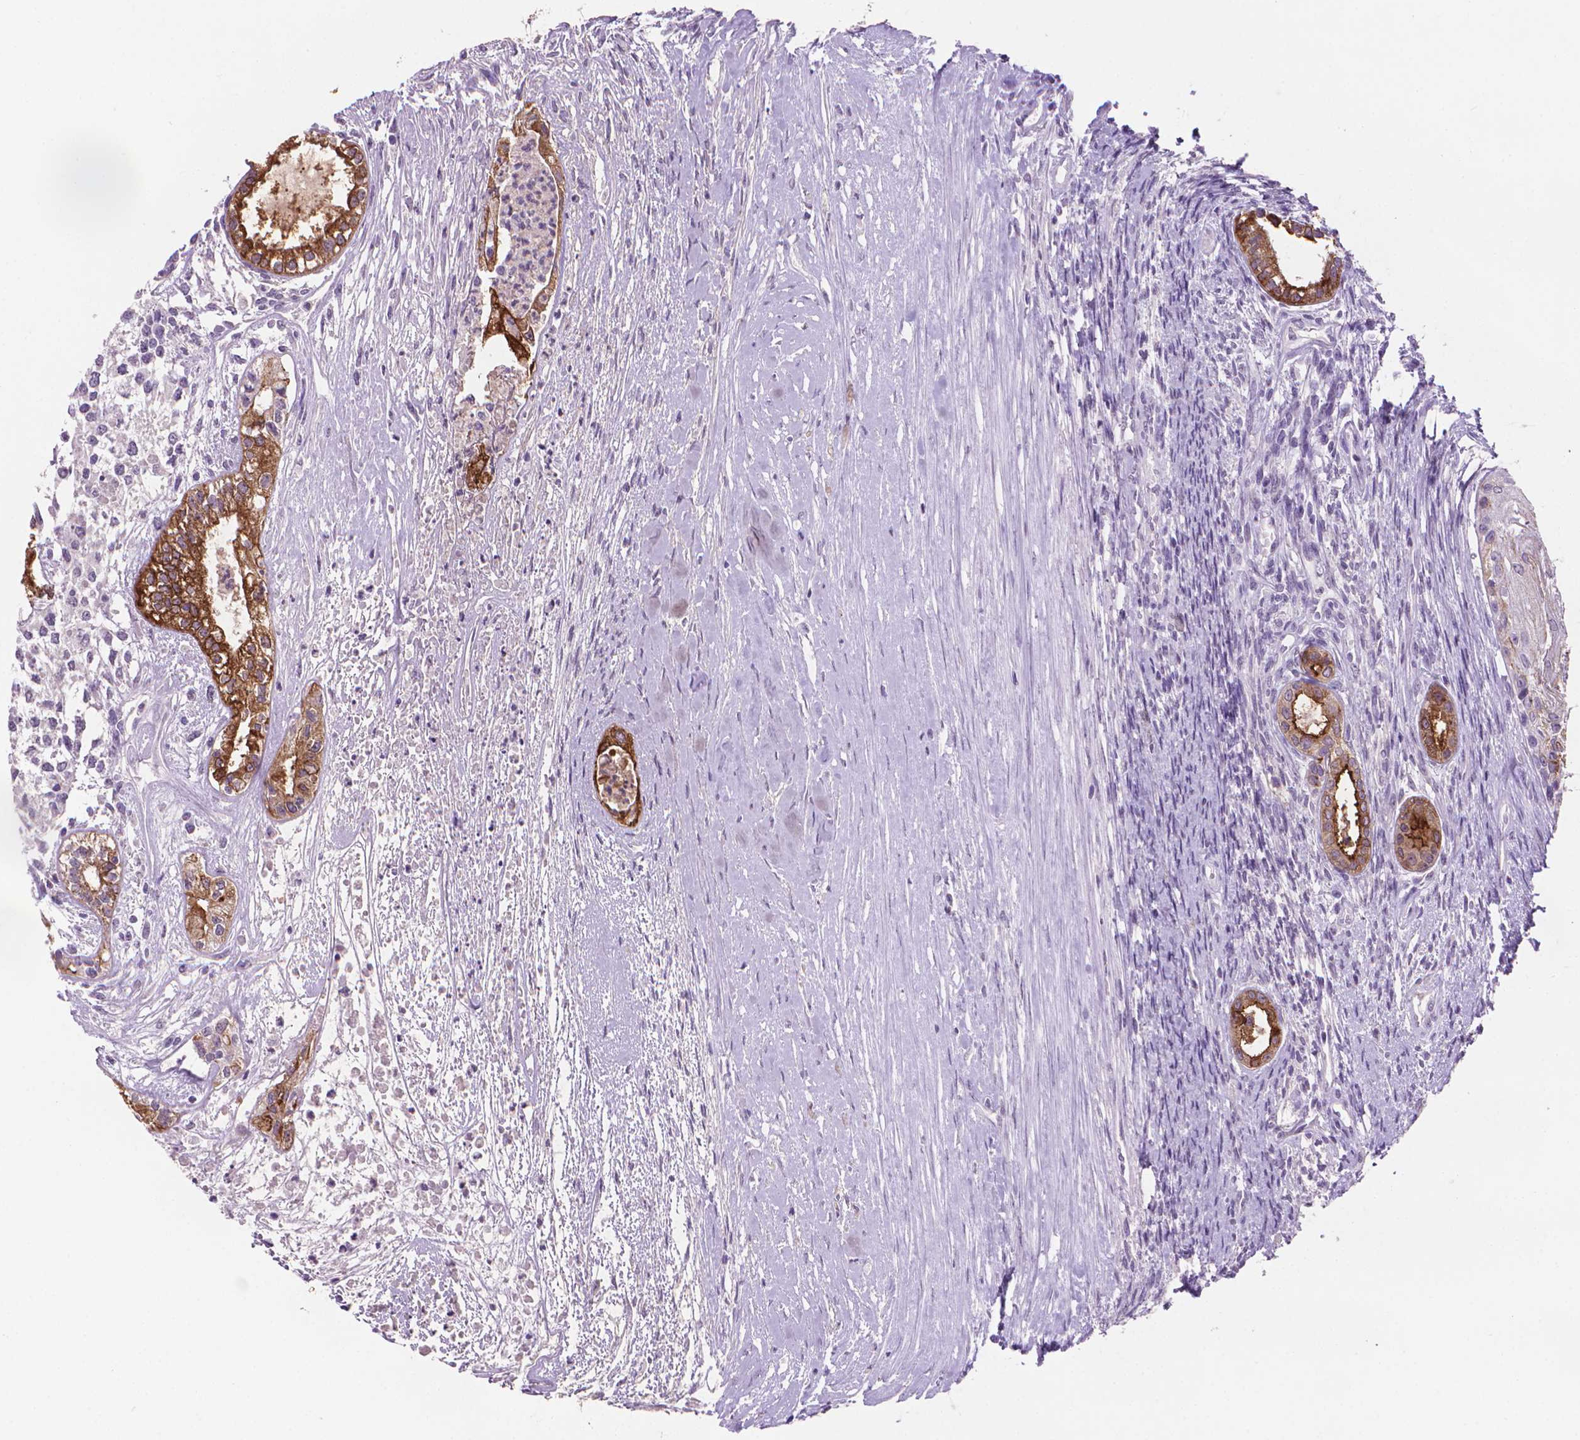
{"staining": {"intensity": "strong", "quantity": ">75%", "location": "cytoplasmic/membranous"}, "tissue": "testis cancer", "cell_type": "Tumor cells", "image_type": "cancer", "snomed": [{"axis": "morphology", "description": "Carcinoma, Embryonal, NOS"}, {"axis": "topography", "description": "Testis"}], "caption": "DAB (3,3'-diaminobenzidine) immunohistochemical staining of embryonal carcinoma (testis) shows strong cytoplasmic/membranous protein expression in about >75% of tumor cells. Immunohistochemistry (ihc) stains the protein in brown and the nuclei are stained blue.", "gene": "MUC1", "patient": {"sex": "male", "age": 37}}